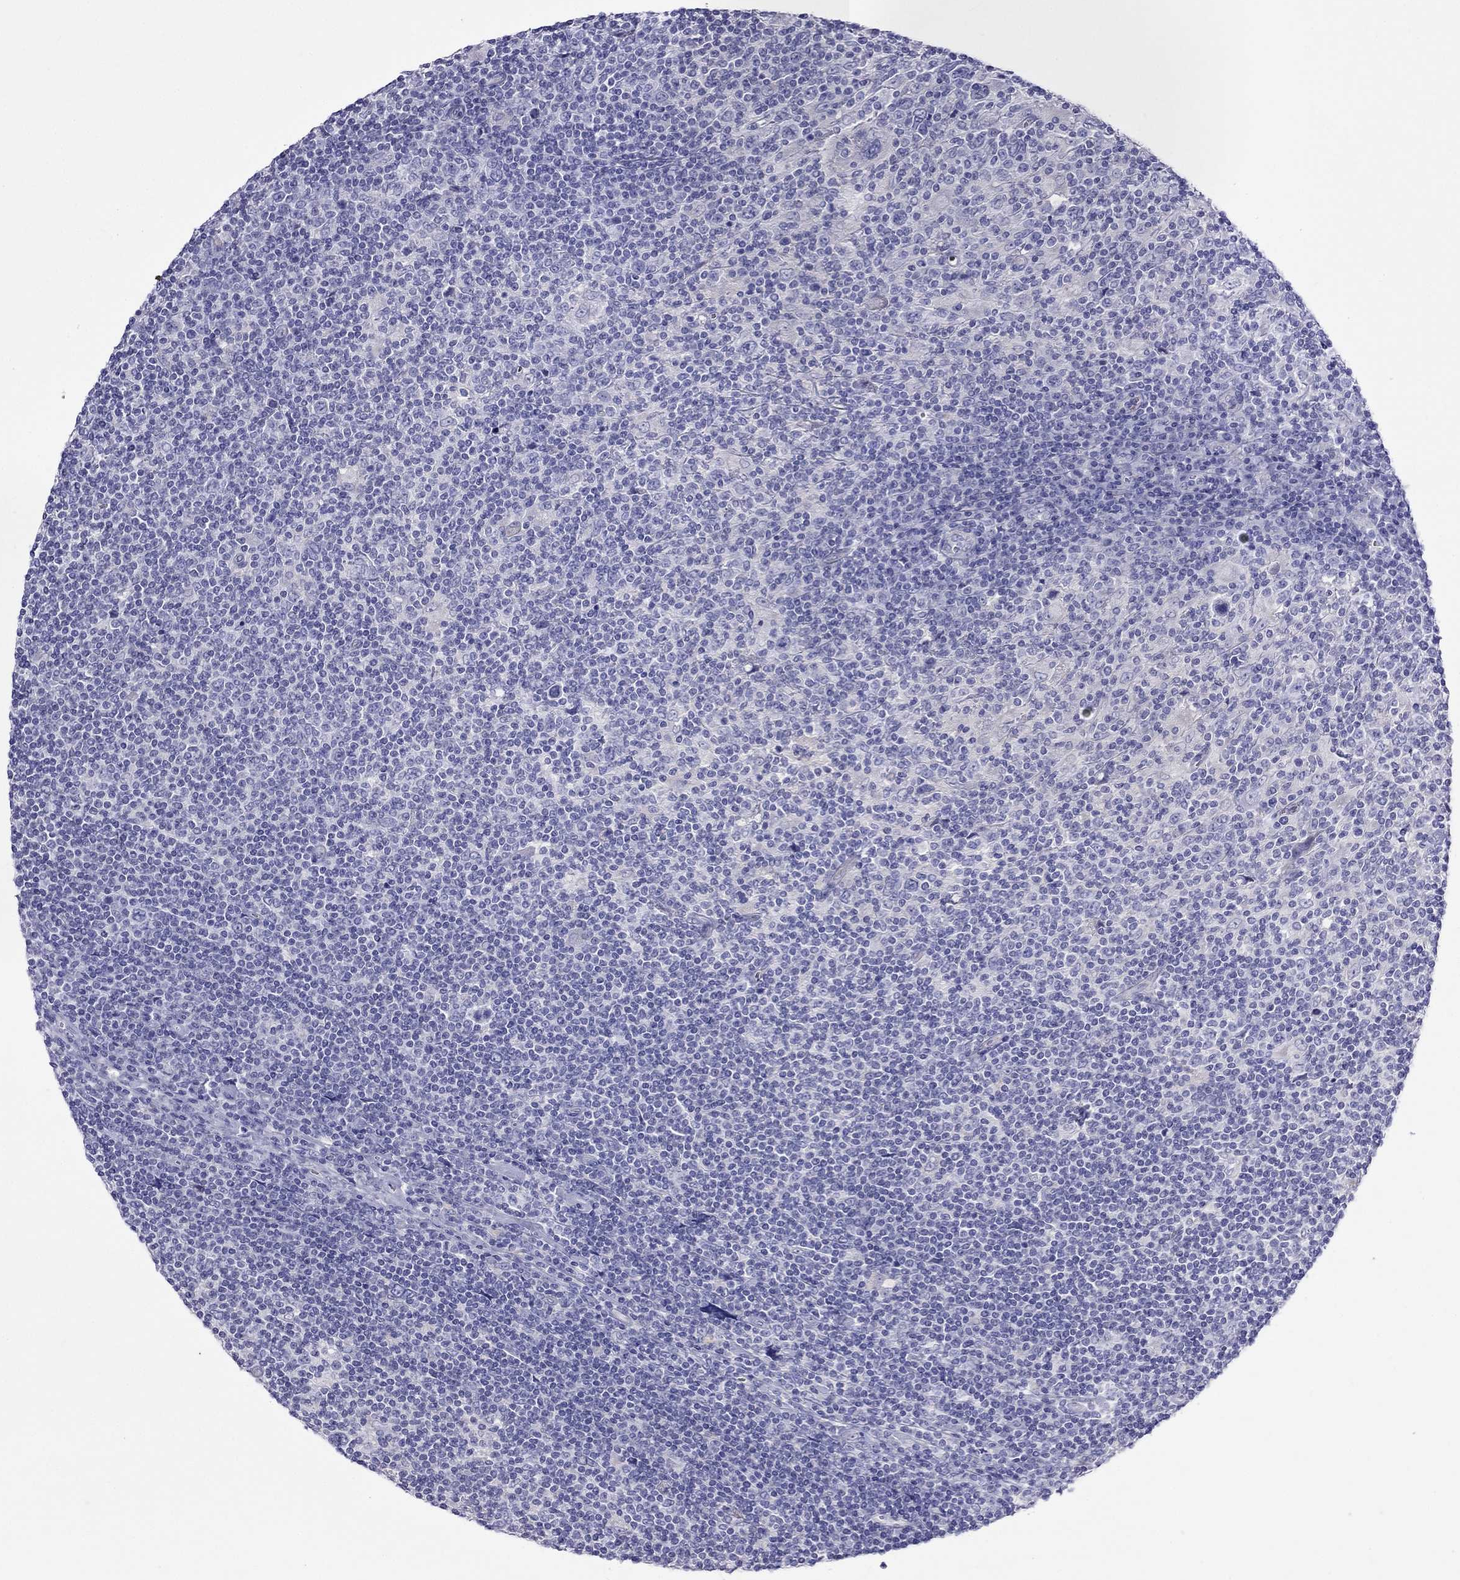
{"staining": {"intensity": "negative", "quantity": "none", "location": "none"}, "tissue": "lymphoma", "cell_type": "Tumor cells", "image_type": "cancer", "snomed": [{"axis": "morphology", "description": "Hodgkin's disease, NOS"}, {"axis": "topography", "description": "Lymph node"}], "caption": "This image is of Hodgkin's disease stained with immunohistochemistry to label a protein in brown with the nuclei are counter-stained blue. There is no expression in tumor cells.", "gene": "TDRD1", "patient": {"sex": "male", "age": 40}}